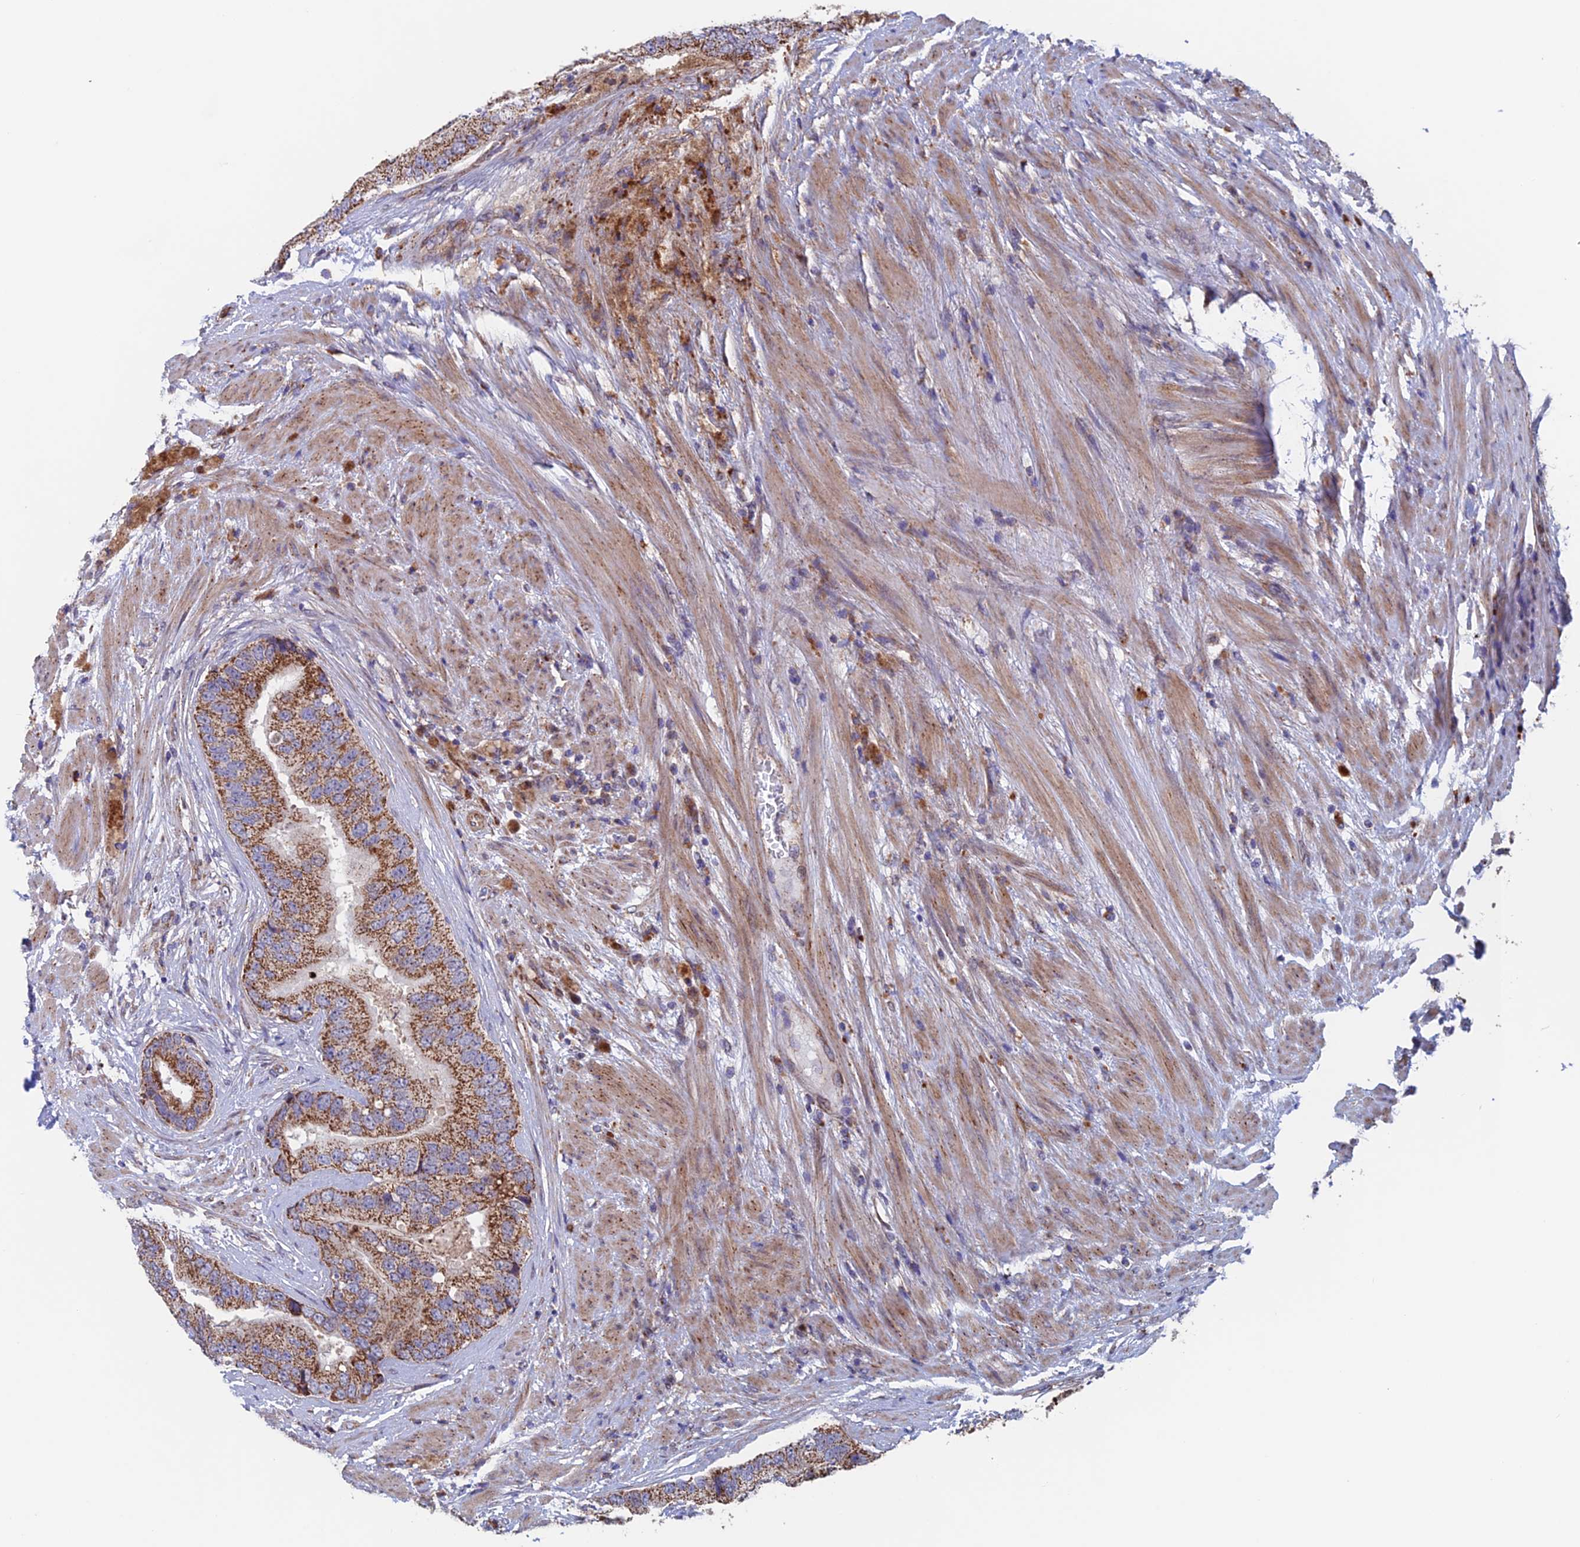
{"staining": {"intensity": "moderate", "quantity": ">75%", "location": "cytoplasmic/membranous"}, "tissue": "prostate cancer", "cell_type": "Tumor cells", "image_type": "cancer", "snomed": [{"axis": "morphology", "description": "Adenocarcinoma, High grade"}, {"axis": "topography", "description": "Prostate"}], "caption": "Prostate adenocarcinoma (high-grade) stained with immunohistochemistry (IHC) exhibits moderate cytoplasmic/membranous expression in about >75% of tumor cells. (brown staining indicates protein expression, while blue staining denotes nuclei).", "gene": "MRPL1", "patient": {"sex": "male", "age": 70}}